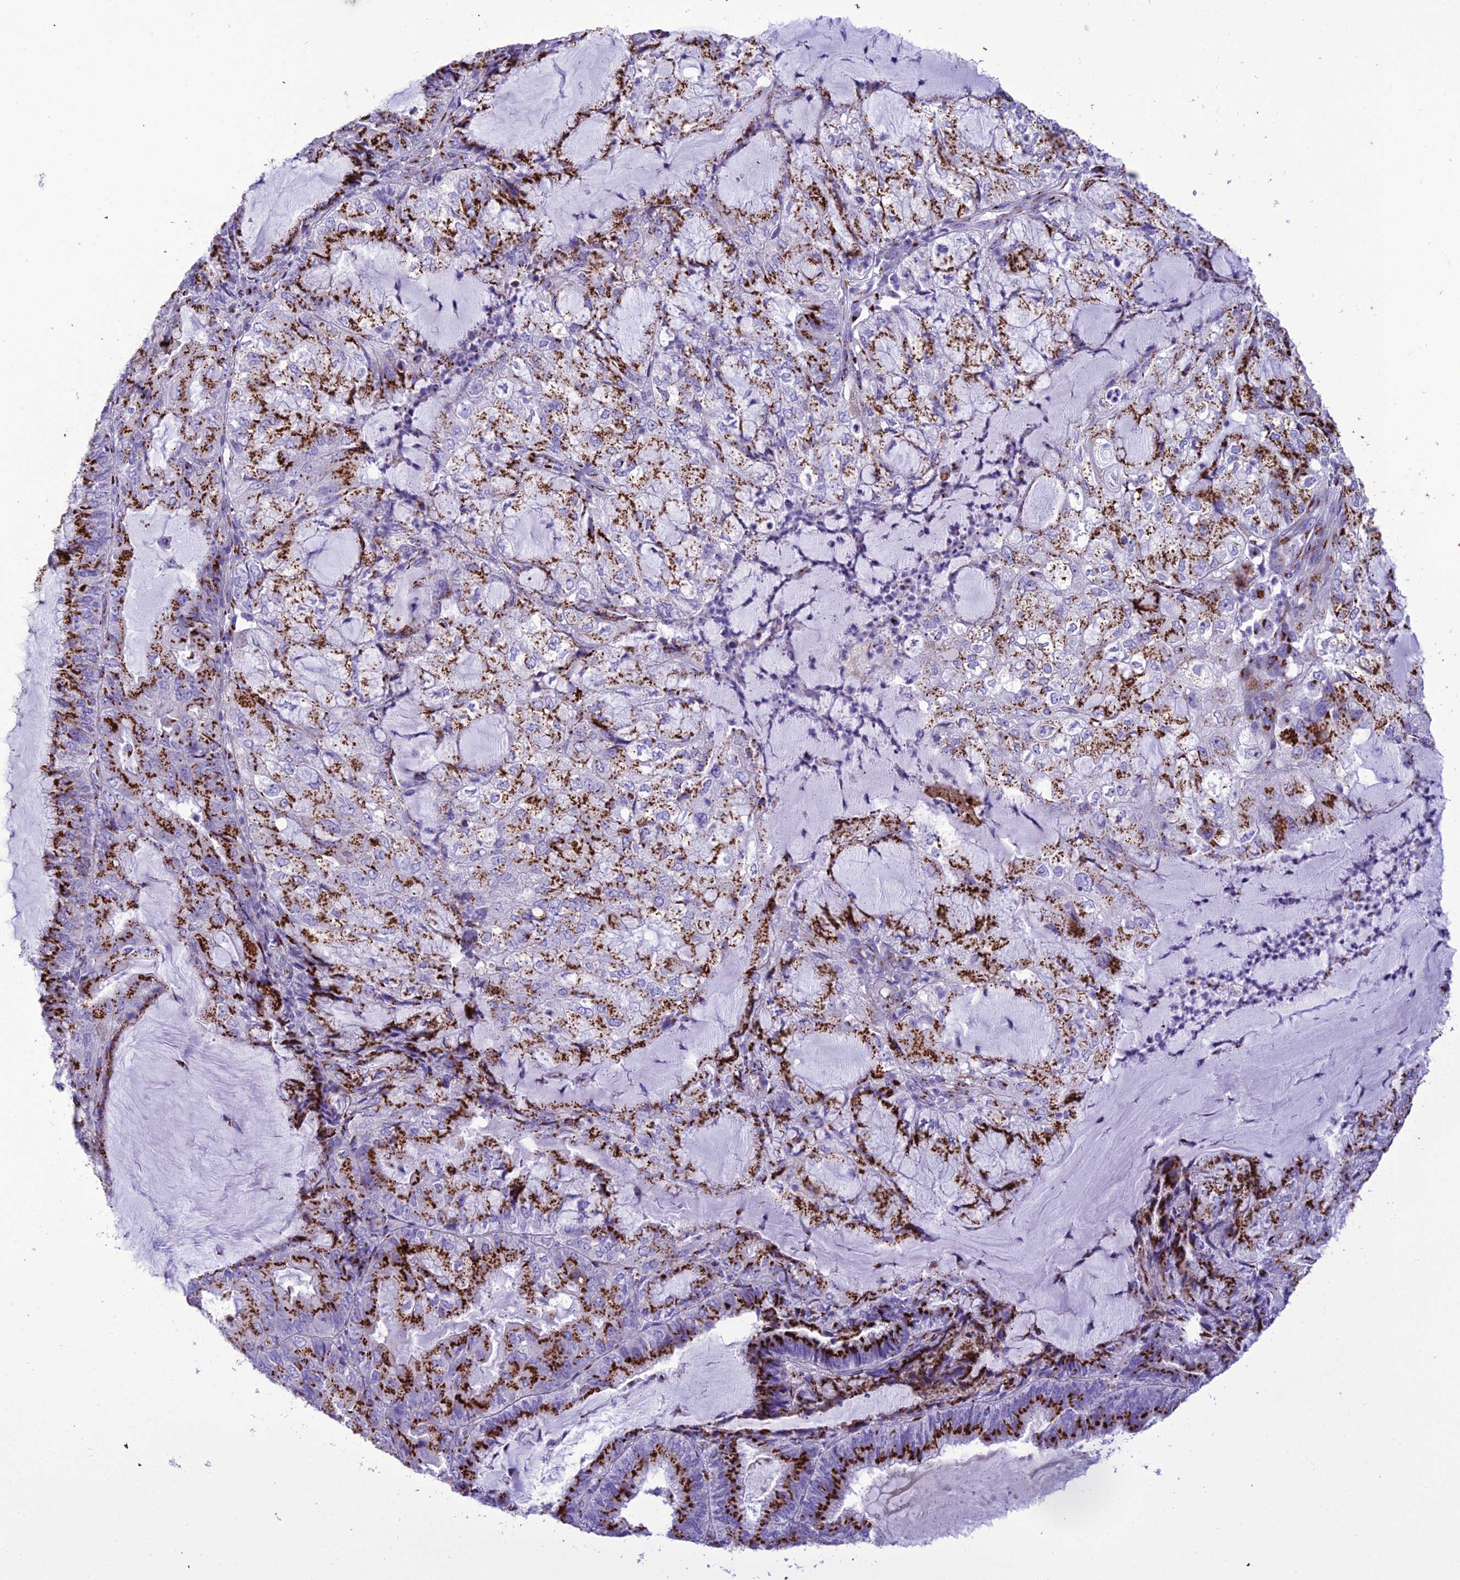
{"staining": {"intensity": "strong", "quantity": ">75%", "location": "cytoplasmic/membranous"}, "tissue": "endometrial cancer", "cell_type": "Tumor cells", "image_type": "cancer", "snomed": [{"axis": "morphology", "description": "Adenocarcinoma, NOS"}, {"axis": "topography", "description": "Endometrium"}], "caption": "Brown immunohistochemical staining in human endometrial adenocarcinoma exhibits strong cytoplasmic/membranous staining in about >75% of tumor cells.", "gene": "GOLM2", "patient": {"sex": "female", "age": 81}}